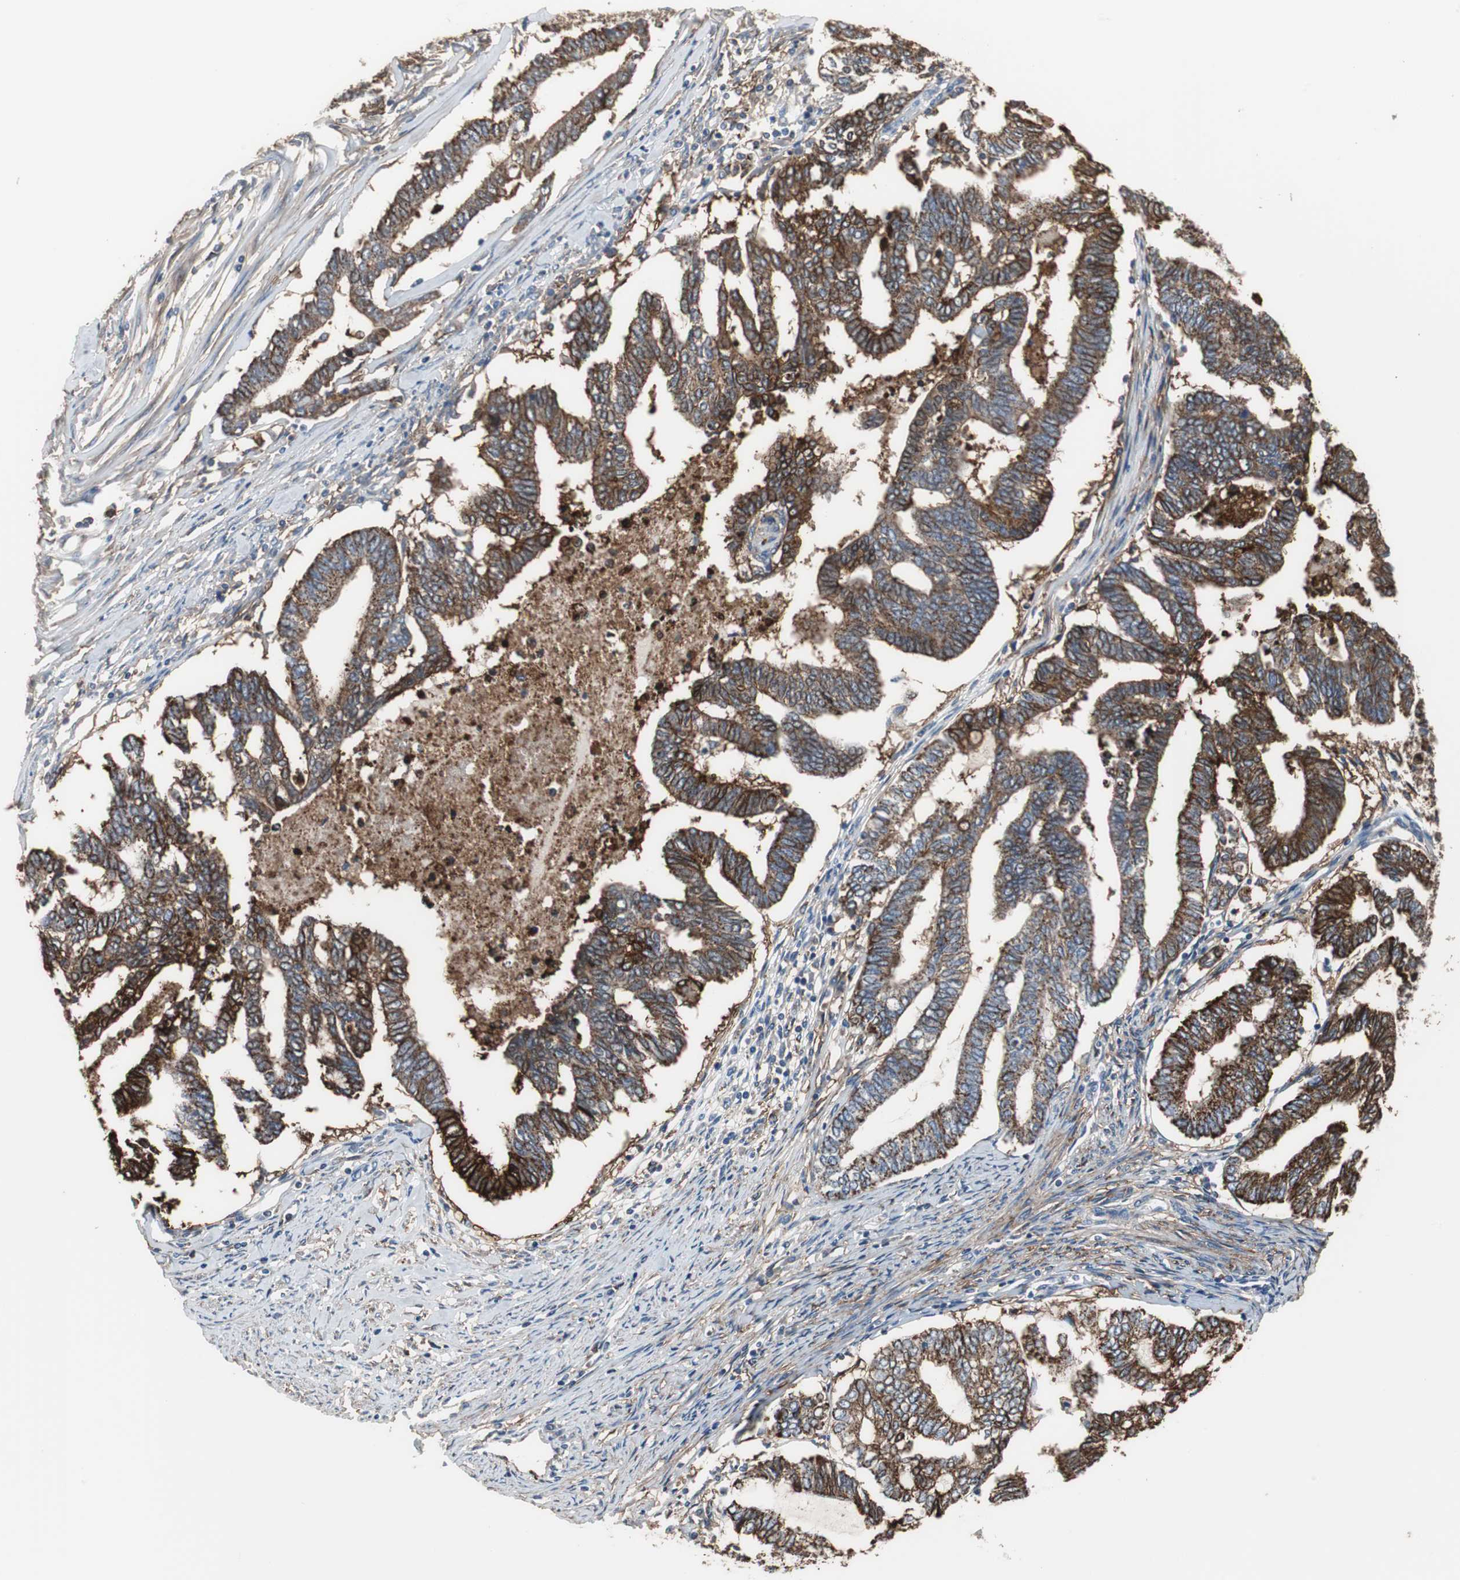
{"staining": {"intensity": "strong", "quantity": "25%-75%", "location": "cytoplasmic/membranous"}, "tissue": "endometrial cancer", "cell_type": "Tumor cells", "image_type": "cancer", "snomed": [{"axis": "morphology", "description": "Adenocarcinoma, NOS"}, {"axis": "topography", "description": "Endometrium"}], "caption": "Endometrial cancer tissue displays strong cytoplasmic/membranous positivity in about 25%-75% of tumor cells", "gene": "ANXA4", "patient": {"sex": "female", "age": 79}}